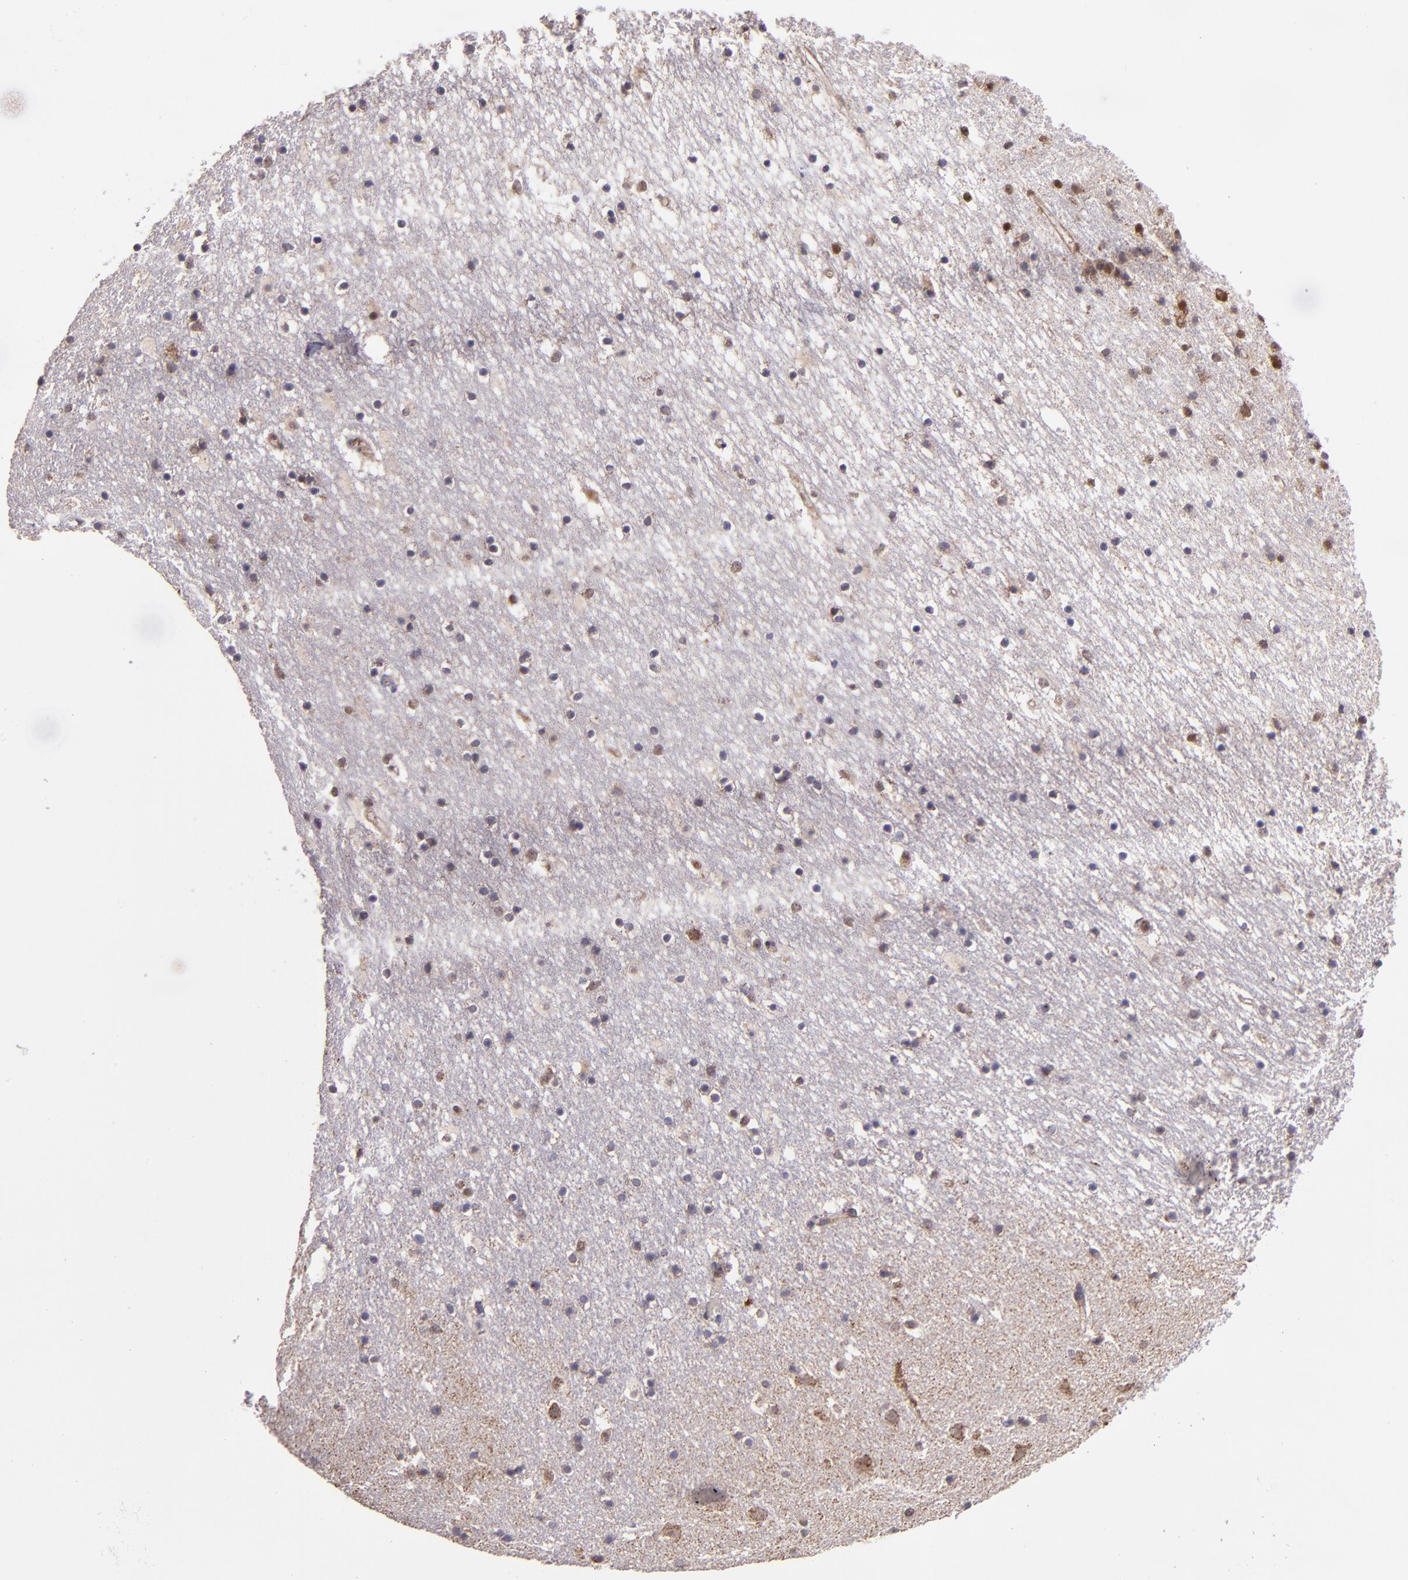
{"staining": {"intensity": "moderate", "quantity": "<25%", "location": "cytoplasmic/membranous"}, "tissue": "caudate", "cell_type": "Glial cells", "image_type": "normal", "snomed": [{"axis": "morphology", "description": "Normal tissue, NOS"}, {"axis": "topography", "description": "Lateral ventricle wall"}], "caption": "Approximately <25% of glial cells in benign caudate display moderate cytoplasmic/membranous protein expression as visualized by brown immunohistochemical staining.", "gene": "USP51", "patient": {"sex": "male", "age": 45}}